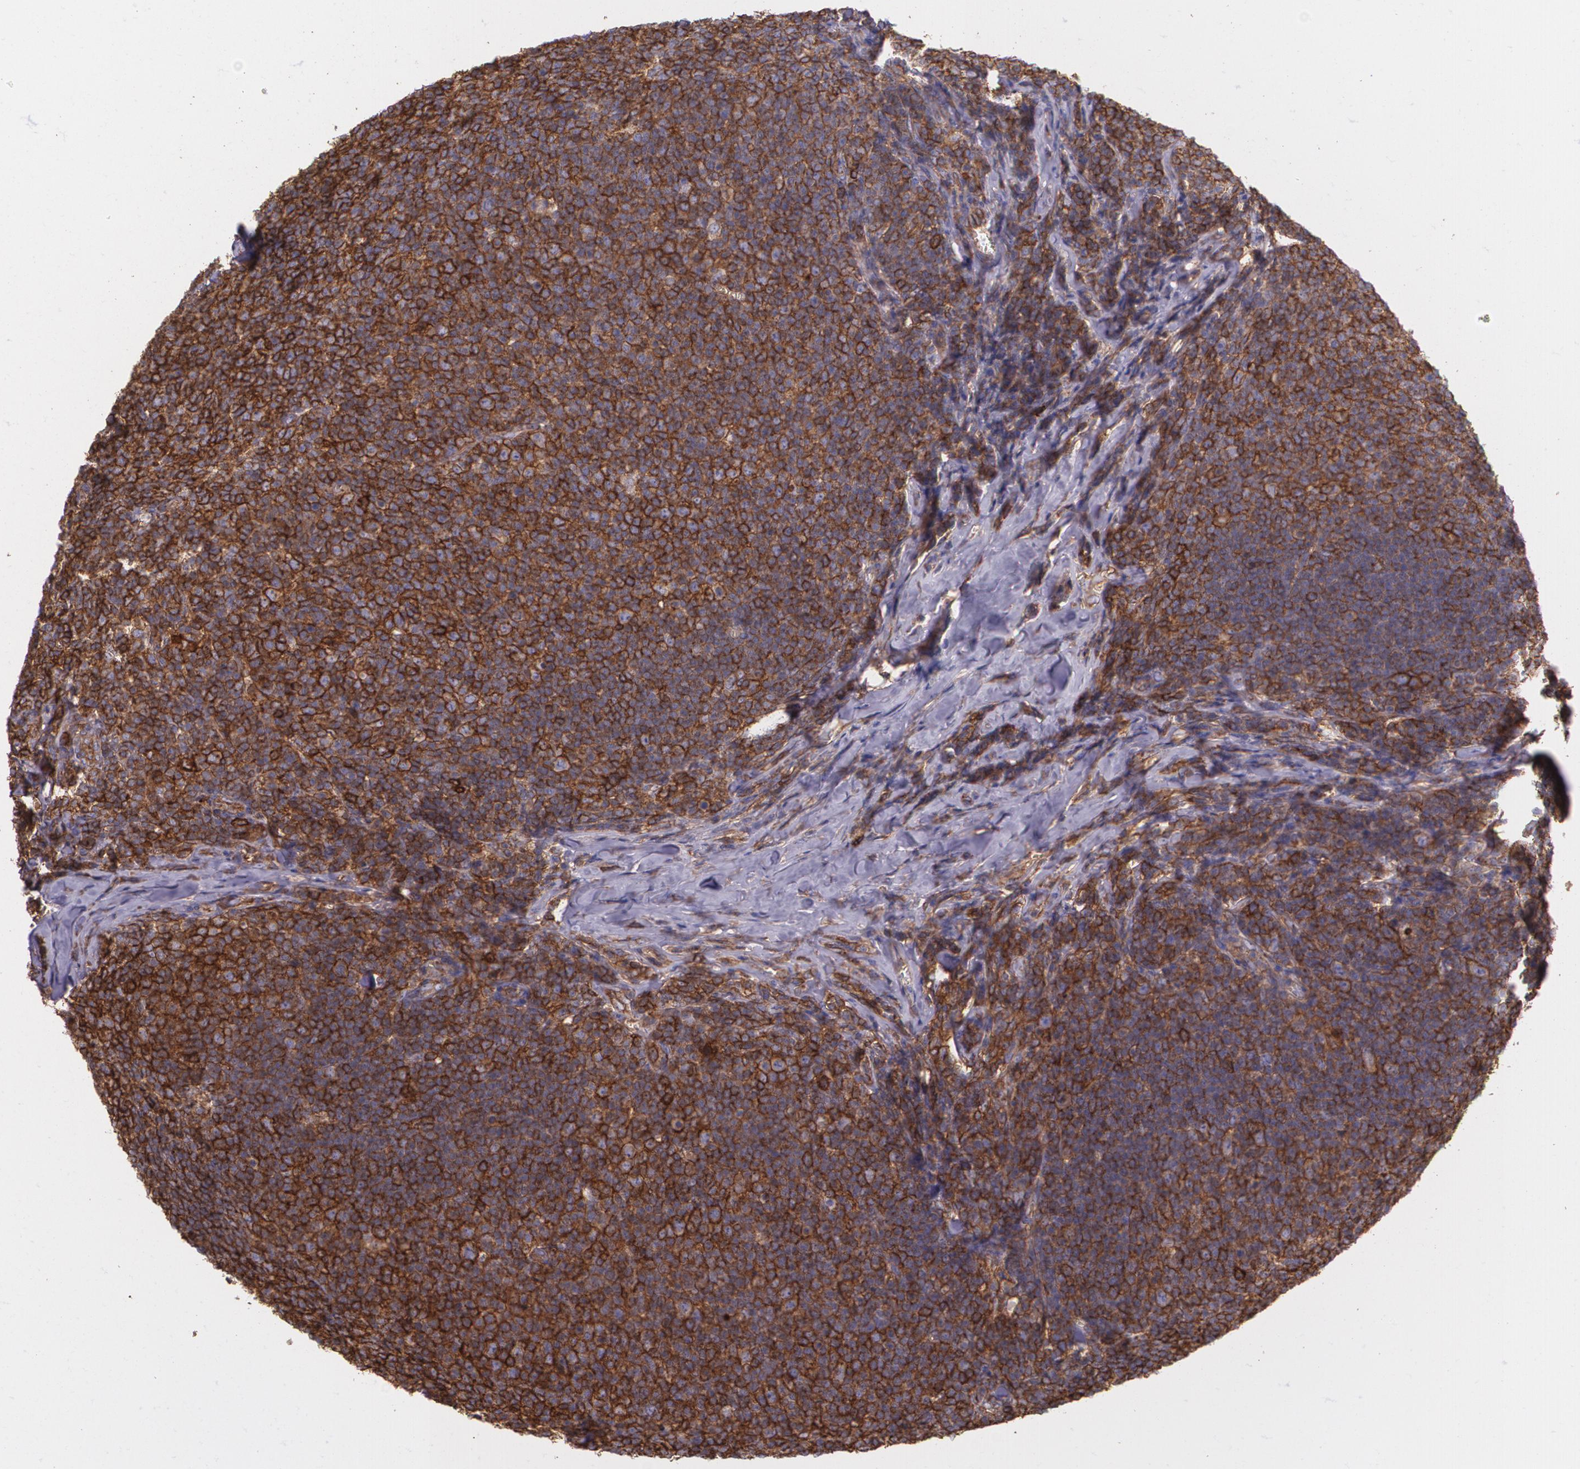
{"staining": {"intensity": "strong", "quantity": ">75%", "location": "cytoplasmic/membranous"}, "tissue": "lymphoma", "cell_type": "Tumor cells", "image_type": "cancer", "snomed": [{"axis": "morphology", "description": "Malignant lymphoma, non-Hodgkin's type, Low grade"}, {"axis": "topography", "description": "Lymph node"}], "caption": "The photomicrograph demonstrates a brown stain indicating the presence of a protein in the cytoplasmic/membranous of tumor cells in low-grade malignant lymphoma, non-Hodgkin's type.", "gene": "B2M", "patient": {"sex": "male", "age": 74}}